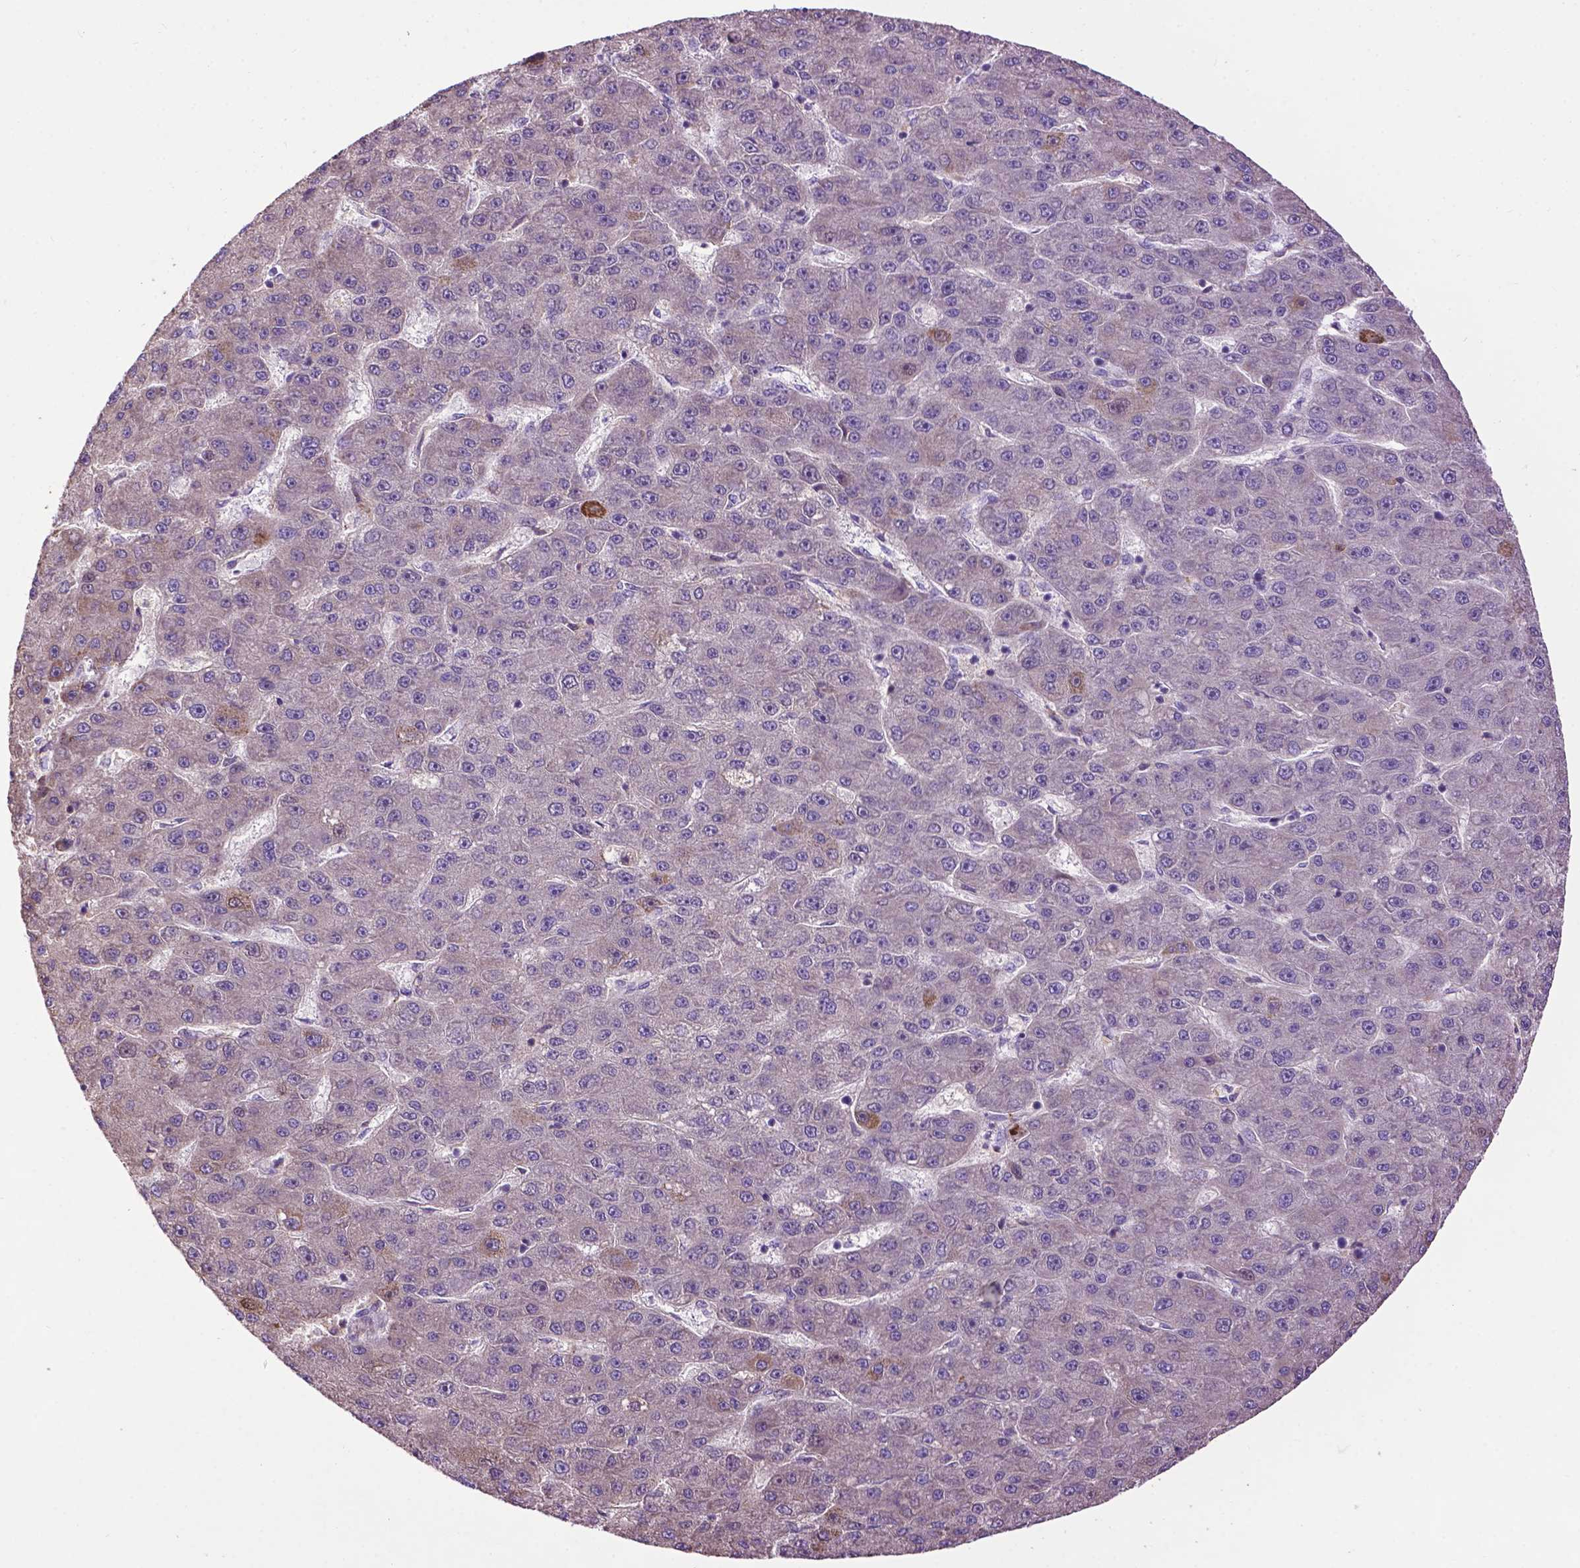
{"staining": {"intensity": "negative", "quantity": "none", "location": "none"}, "tissue": "liver cancer", "cell_type": "Tumor cells", "image_type": "cancer", "snomed": [{"axis": "morphology", "description": "Carcinoma, Hepatocellular, NOS"}, {"axis": "topography", "description": "Liver"}], "caption": "Liver hepatocellular carcinoma was stained to show a protein in brown. There is no significant expression in tumor cells.", "gene": "TMEM132E", "patient": {"sex": "male", "age": 67}}